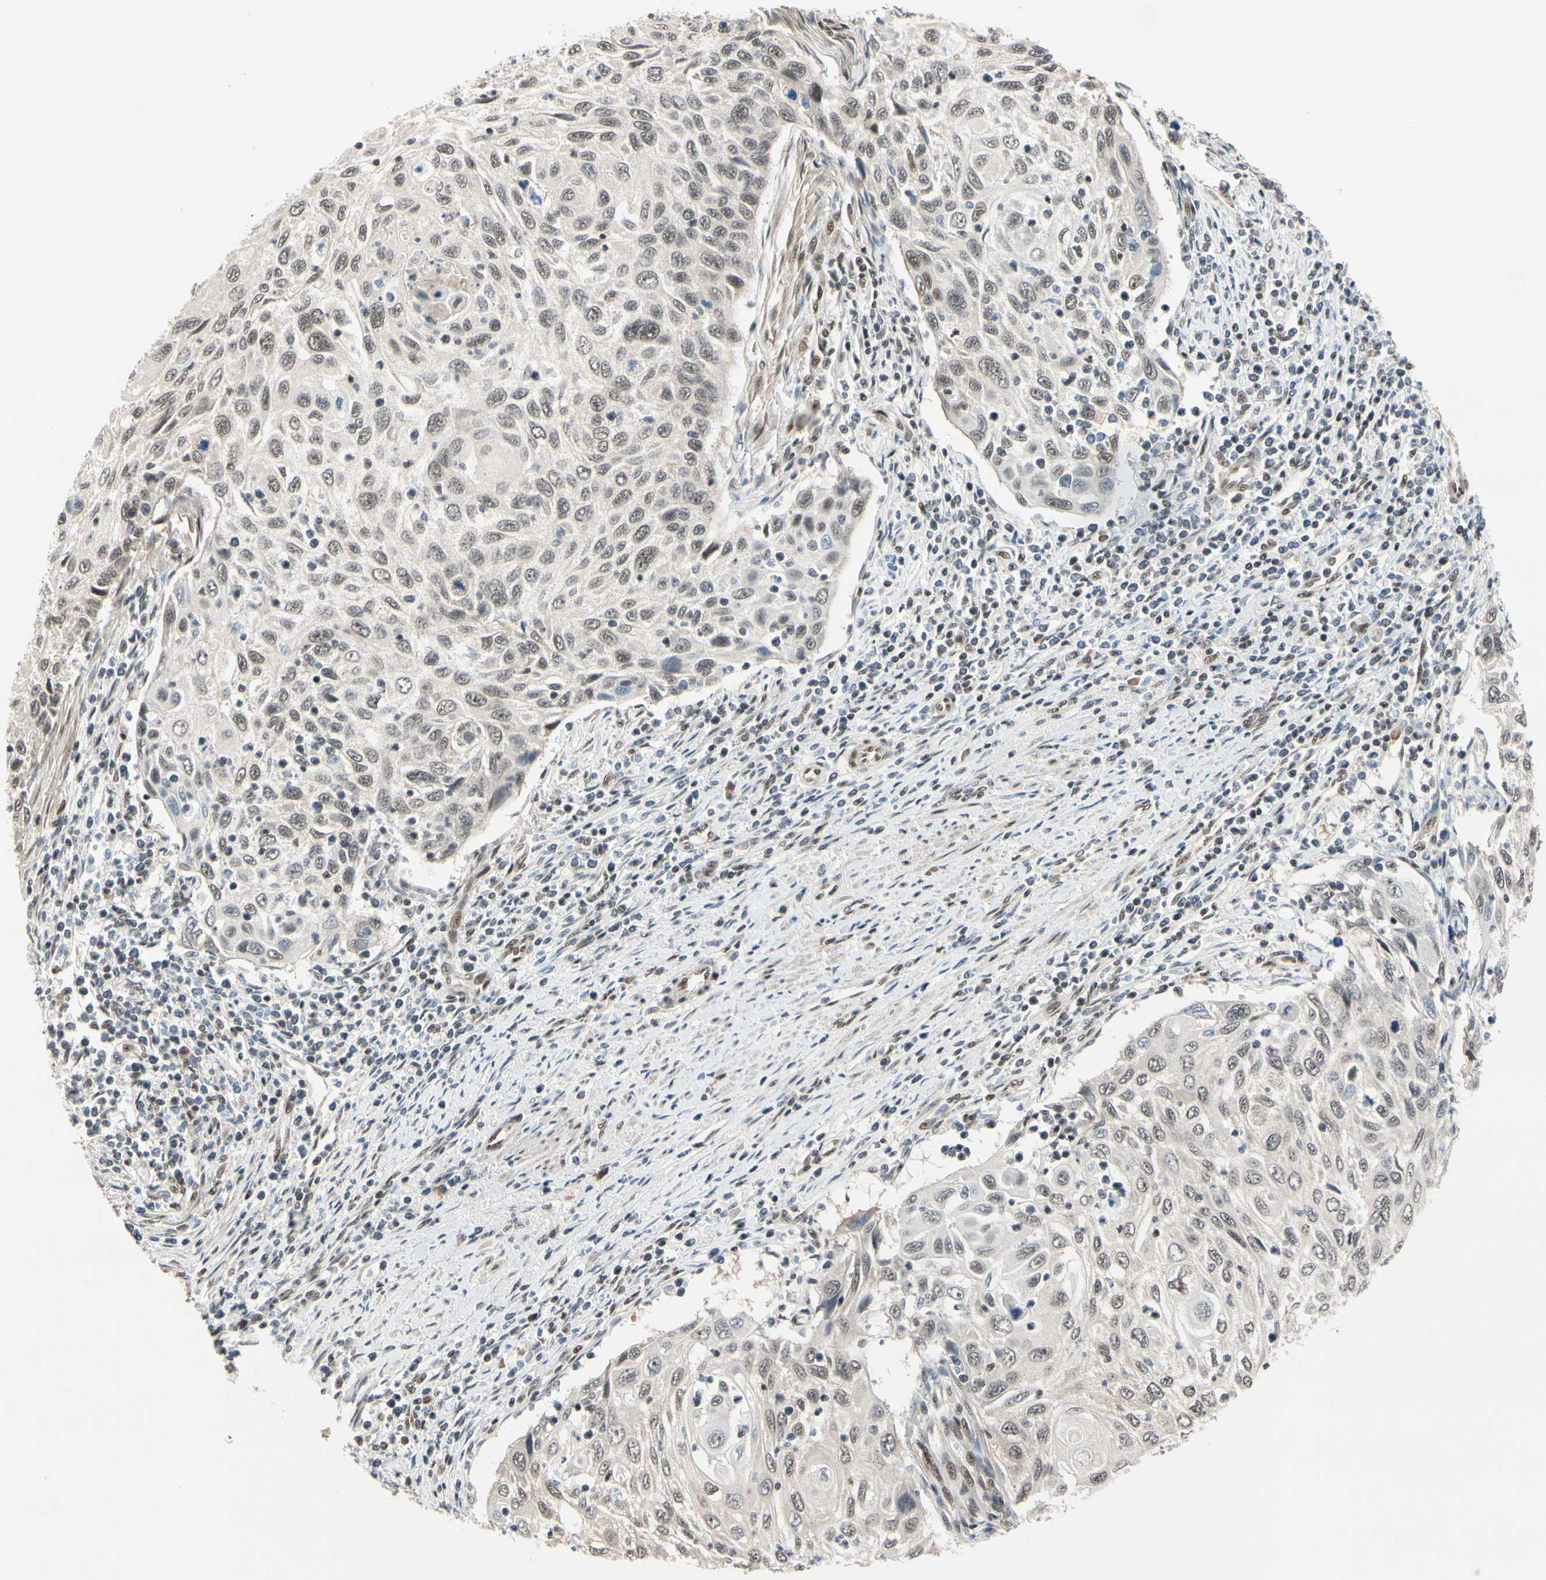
{"staining": {"intensity": "weak", "quantity": "25%-75%", "location": "nuclear"}, "tissue": "cervical cancer", "cell_type": "Tumor cells", "image_type": "cancer", "snomed": [{"axis": "morphology", "description": "Squamous cell carcinoma, NOS"}, {"axis": "topography", "description": "Cervix"}], "caption": "Cervical cancer (squamous cell carcinoma) stained with a protein marker displays weak staining in tumor cells.", "gene": "TAF4", "patient": {"sex": "female", "age": 70}}